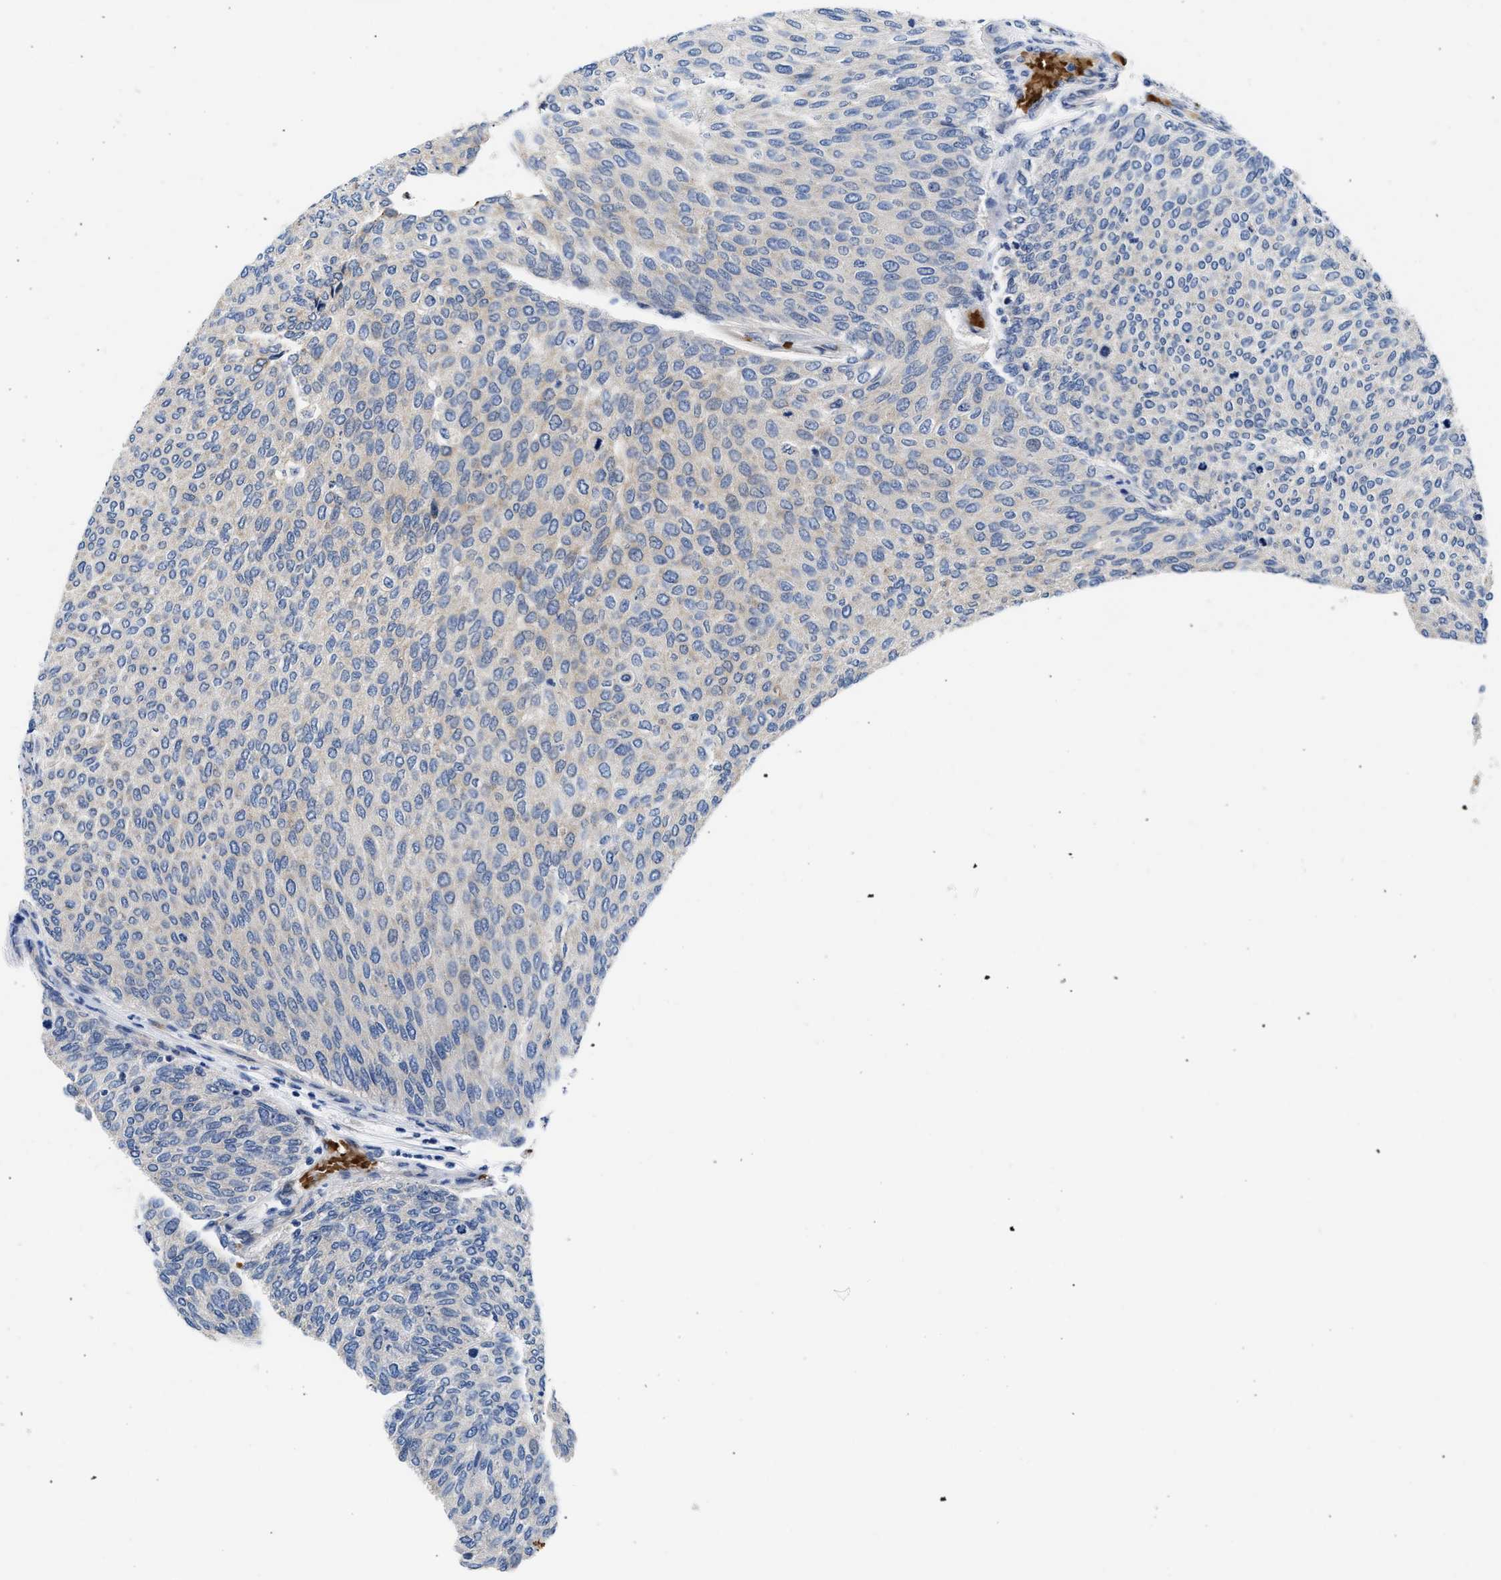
{"staining": {"intensity": "moderate", "quantity": "<25%", "location": "cytoplasmic/membranous"}, "tissue": "urothelial cancer", "cell_type": "Tumor cells", "image_type": "cancer", "snomed": [{"axis": "morphology", "description": "Urothelial carcinoma, Low grade"}, {"axis": "topography", "description": "Urinary bladder"}], "caption": "This image exhibits urothelial cancer stained with IHC to label a protein in brown. The cytoplasmic/membranous of tumor cells show moderate positivity for the protein. Nuclei are counter-stained blue.", "gene": "RINT1", "patient": {"sex": "female", "age": 79}}